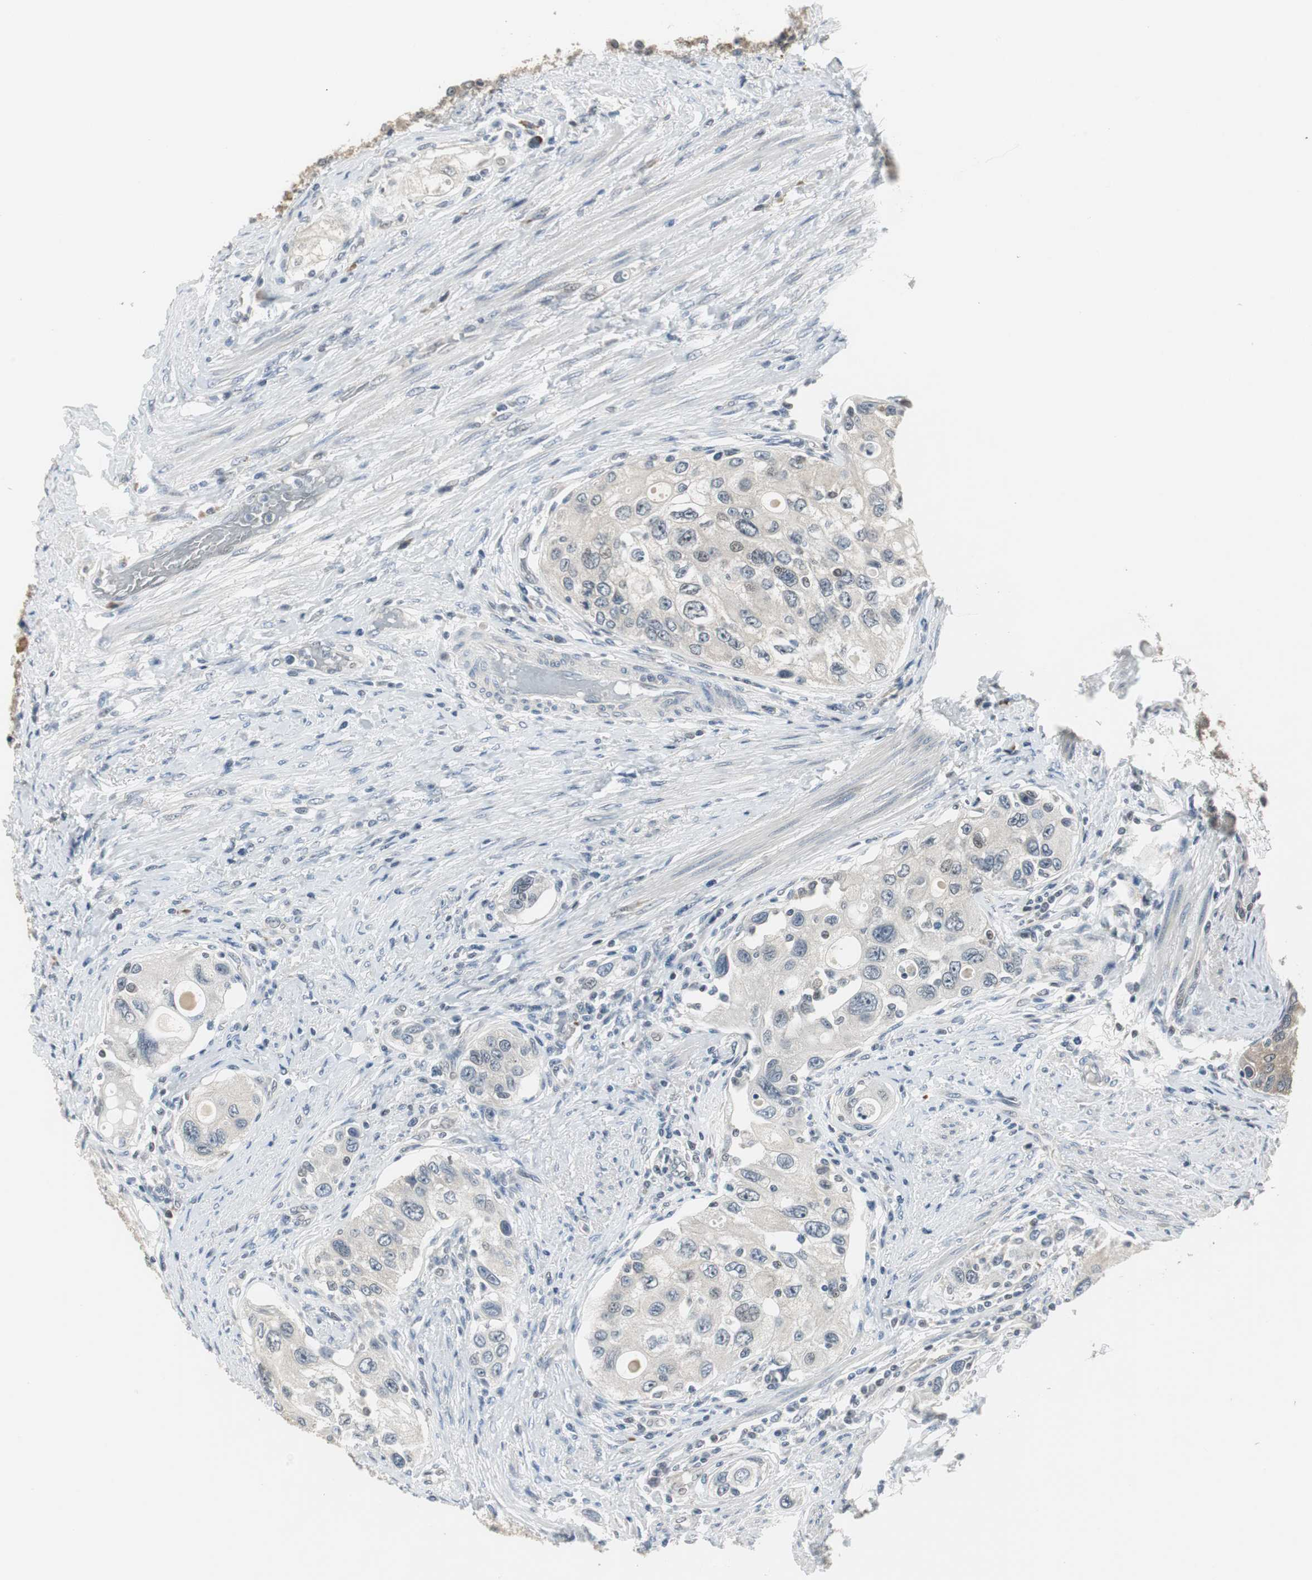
{"staining": {"intensity": "weak", "quantity": "25%-75%", "location": "cytoplasmic/membranous"}, "tissue": "urothelial cancer", "cell_type": "Tumor cells", "image_type": "cancer", "snomed": [{"axis": "morphology", "description": "Urothelial carcinoma, High grade"}, {"axis": "topography", "description": "Urinary bladder"}], "caption": "Weak cytoplasmic/membranous expression is seen in approximately 25%-75% of tumor cells in urothelial carcinoma (high-grade).", "gene": "CCT5", "patient": {"sex": "female", "age": 56}}